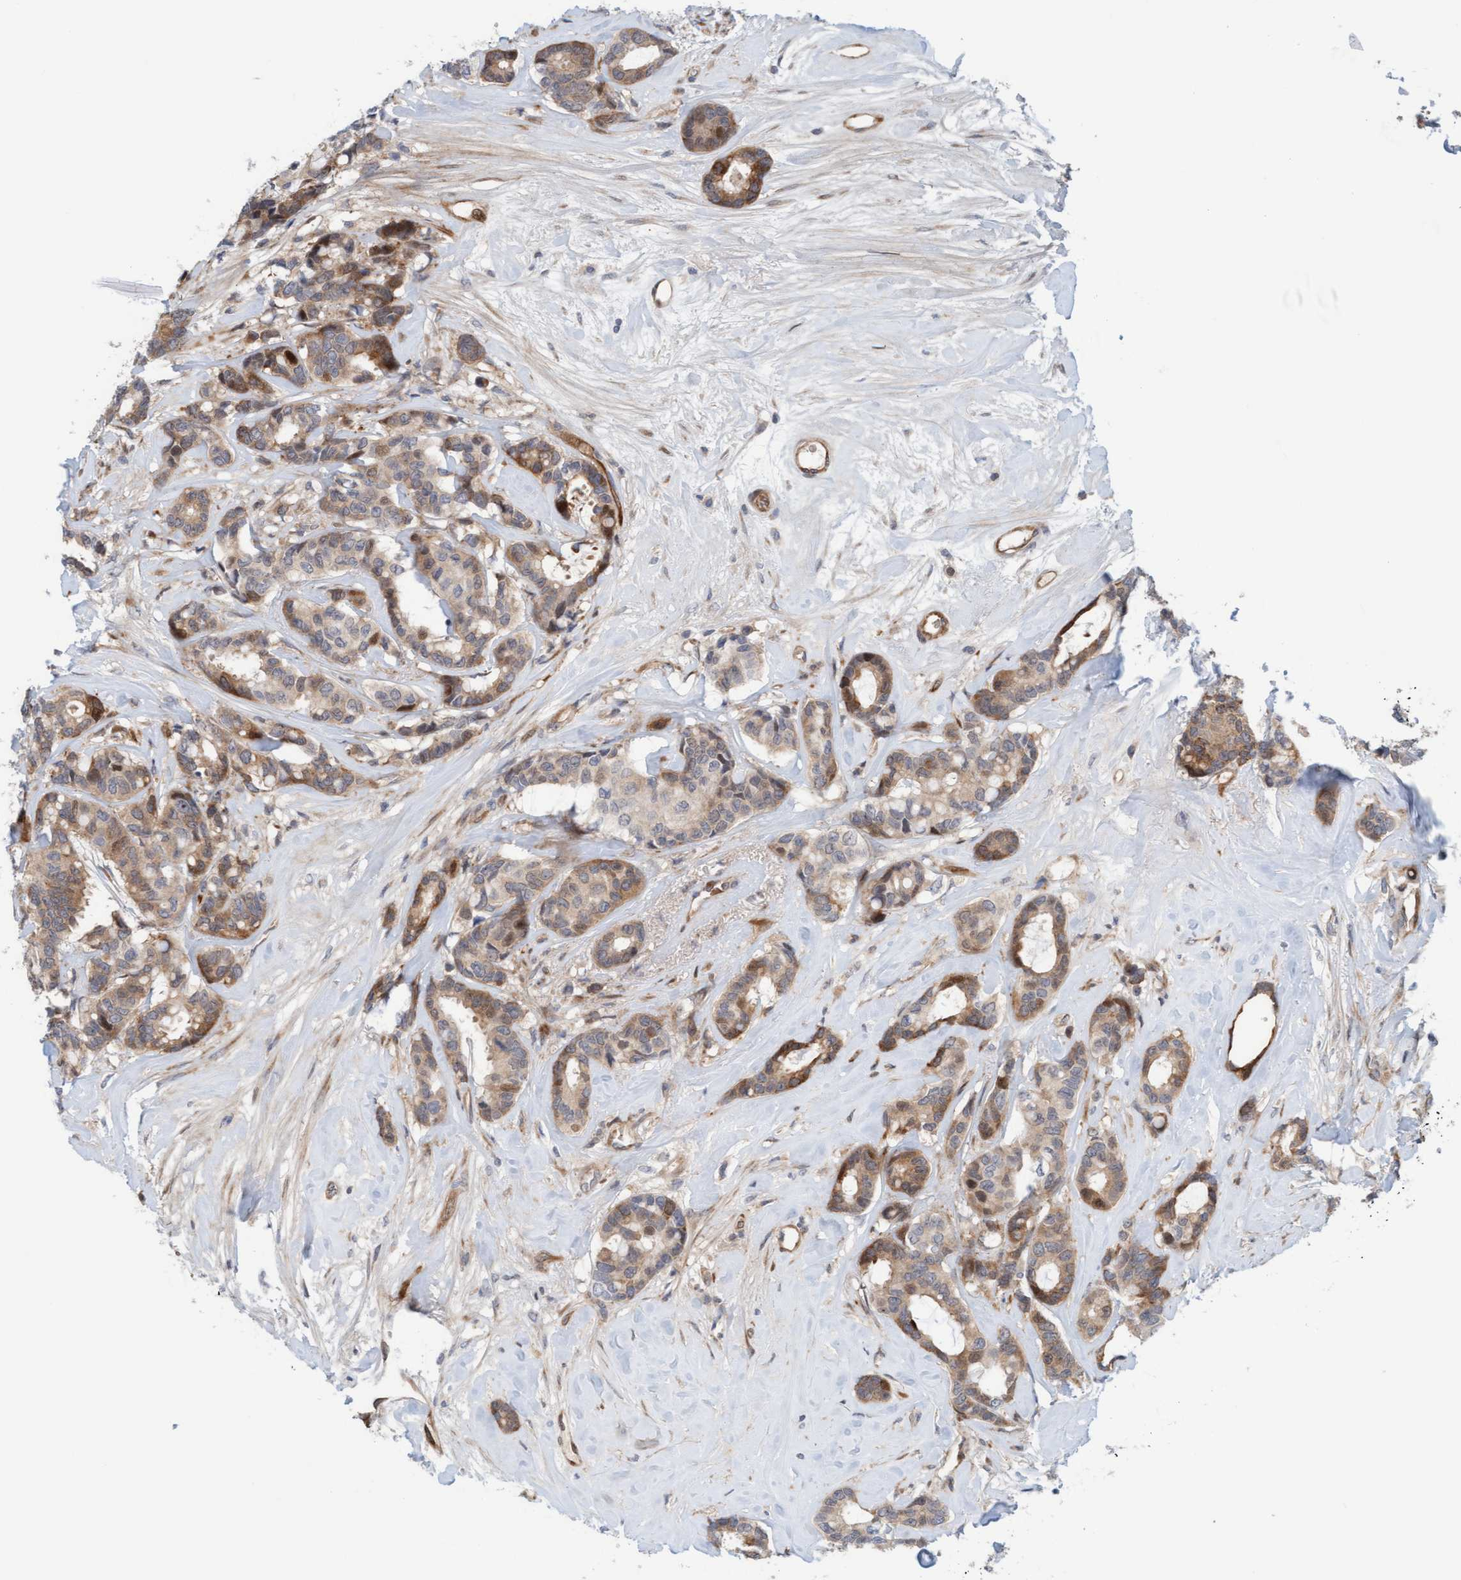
{"staining": {"intensity": "moderate", "quantity": ">75%", "location": "cytoplasmic/membranous"}, "tissue": "breast cancer", "cell_type": "Tumor cells", "image_type": "cancer", "snomed": [{"axis": "morphology", "description": "Duct carcinoma"}, {"axis": "topography", "description": "Breast"}], "caption": "About >75% of tumor cells in human breast cancer (invasive ductal carcinoma) reveal moderate cytoplasmic/membranous protein expression as visualized by brown immunohistochemical staining.", "gene": "EIF4EBP1", "patient": {"sex": "female", "age": 87}}